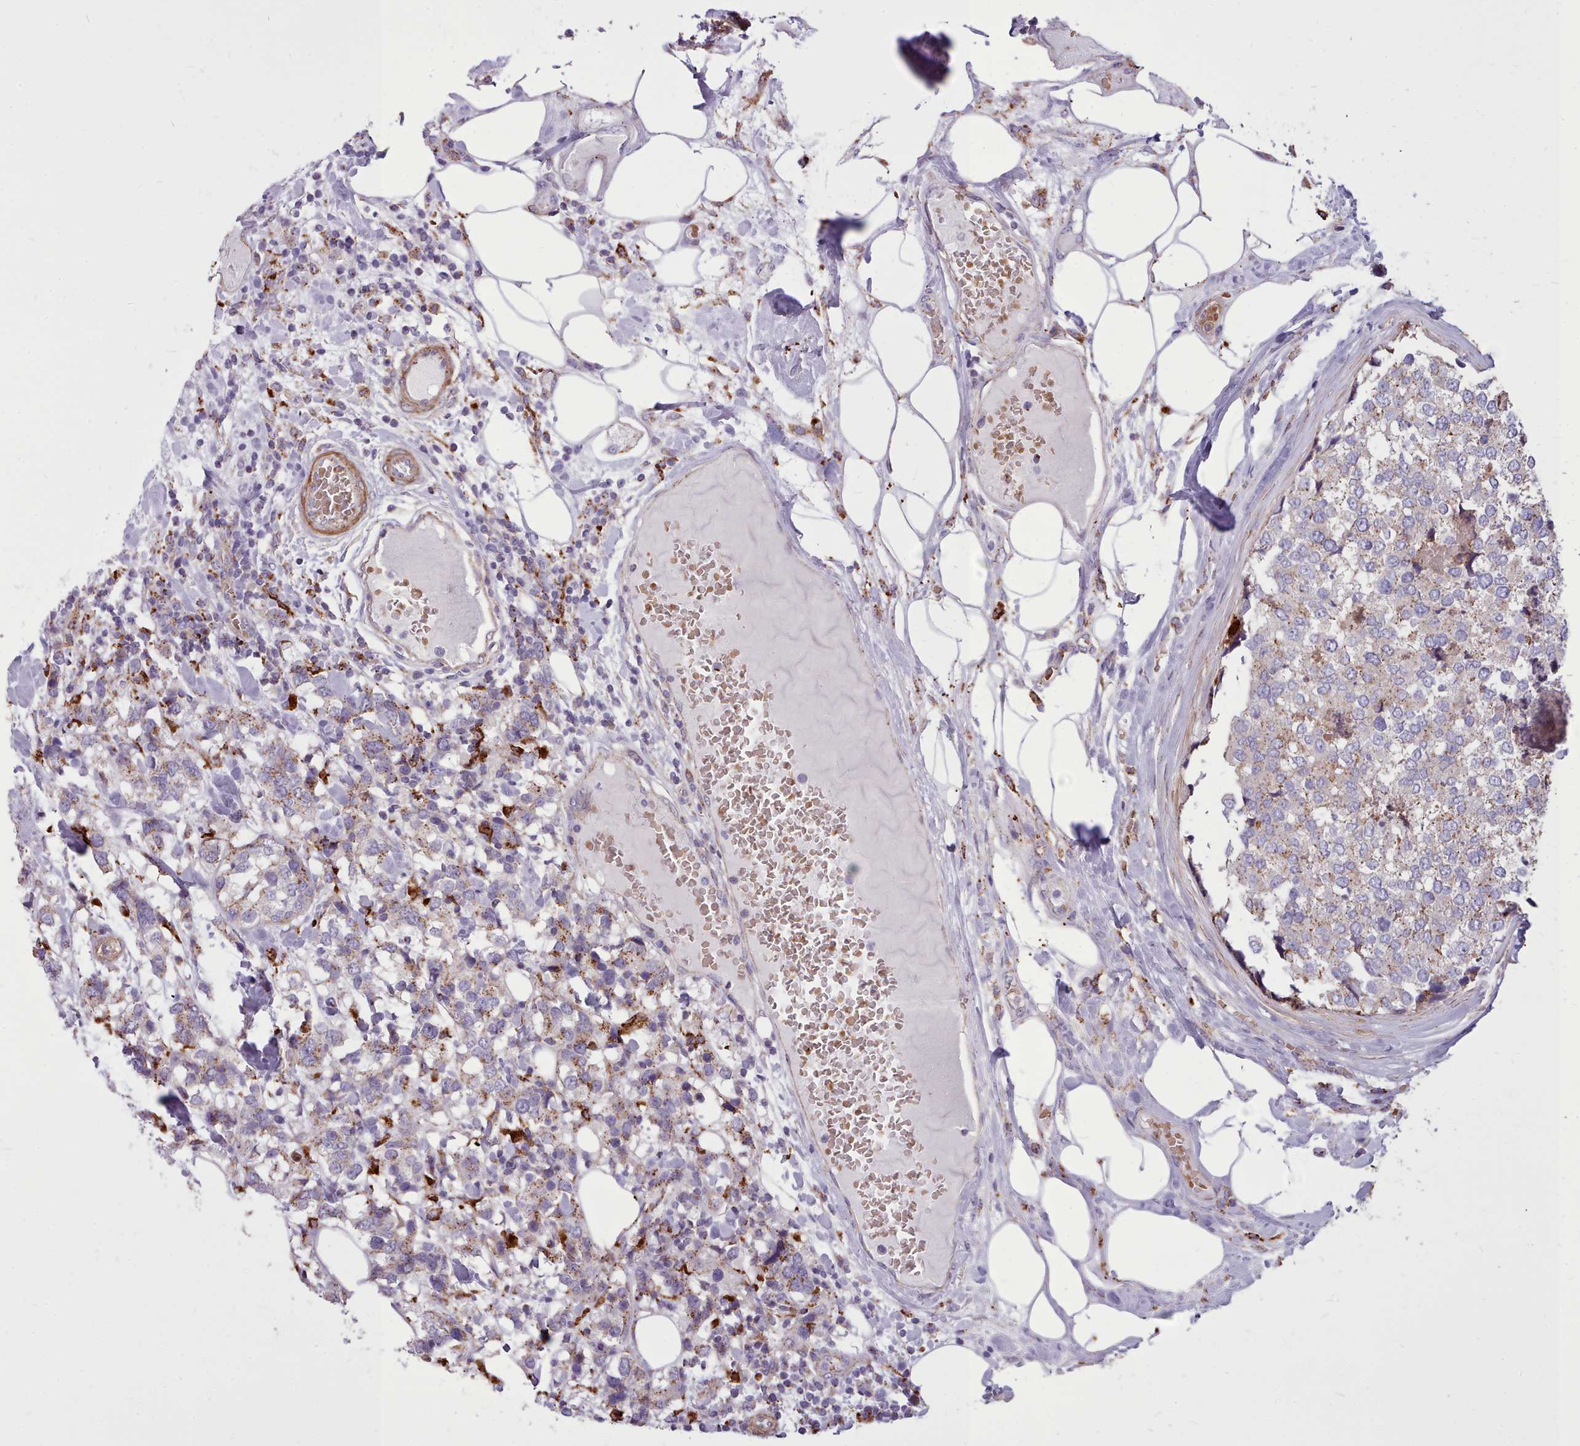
{"staining": {"intensity": "moderate", "quantity": "<25%", "location": "cytoplasmic/membranous"}, "tissue": "breast cancer", "cell_type": "Tumor cells", "image_type": "cancer", "snomed": [{"axis": "morphology", "description": "Lobular carcinoma"}, {"axis": "topography", "description": "Breast"}], "caption": "IHC of human breast cancer (lobular carcinoma) demonstrates low levels of moderate cytoplasmic/membranous positivity in about <25% of tumor cells. (Stains: DAB (3,3'-diaminobenzidine) in brown, nuclei in blue, Microscopy: brightfield microscopy at high magnification).", "gene": "PACSIN3", "patient": {"sex": "female", "age": 59}}